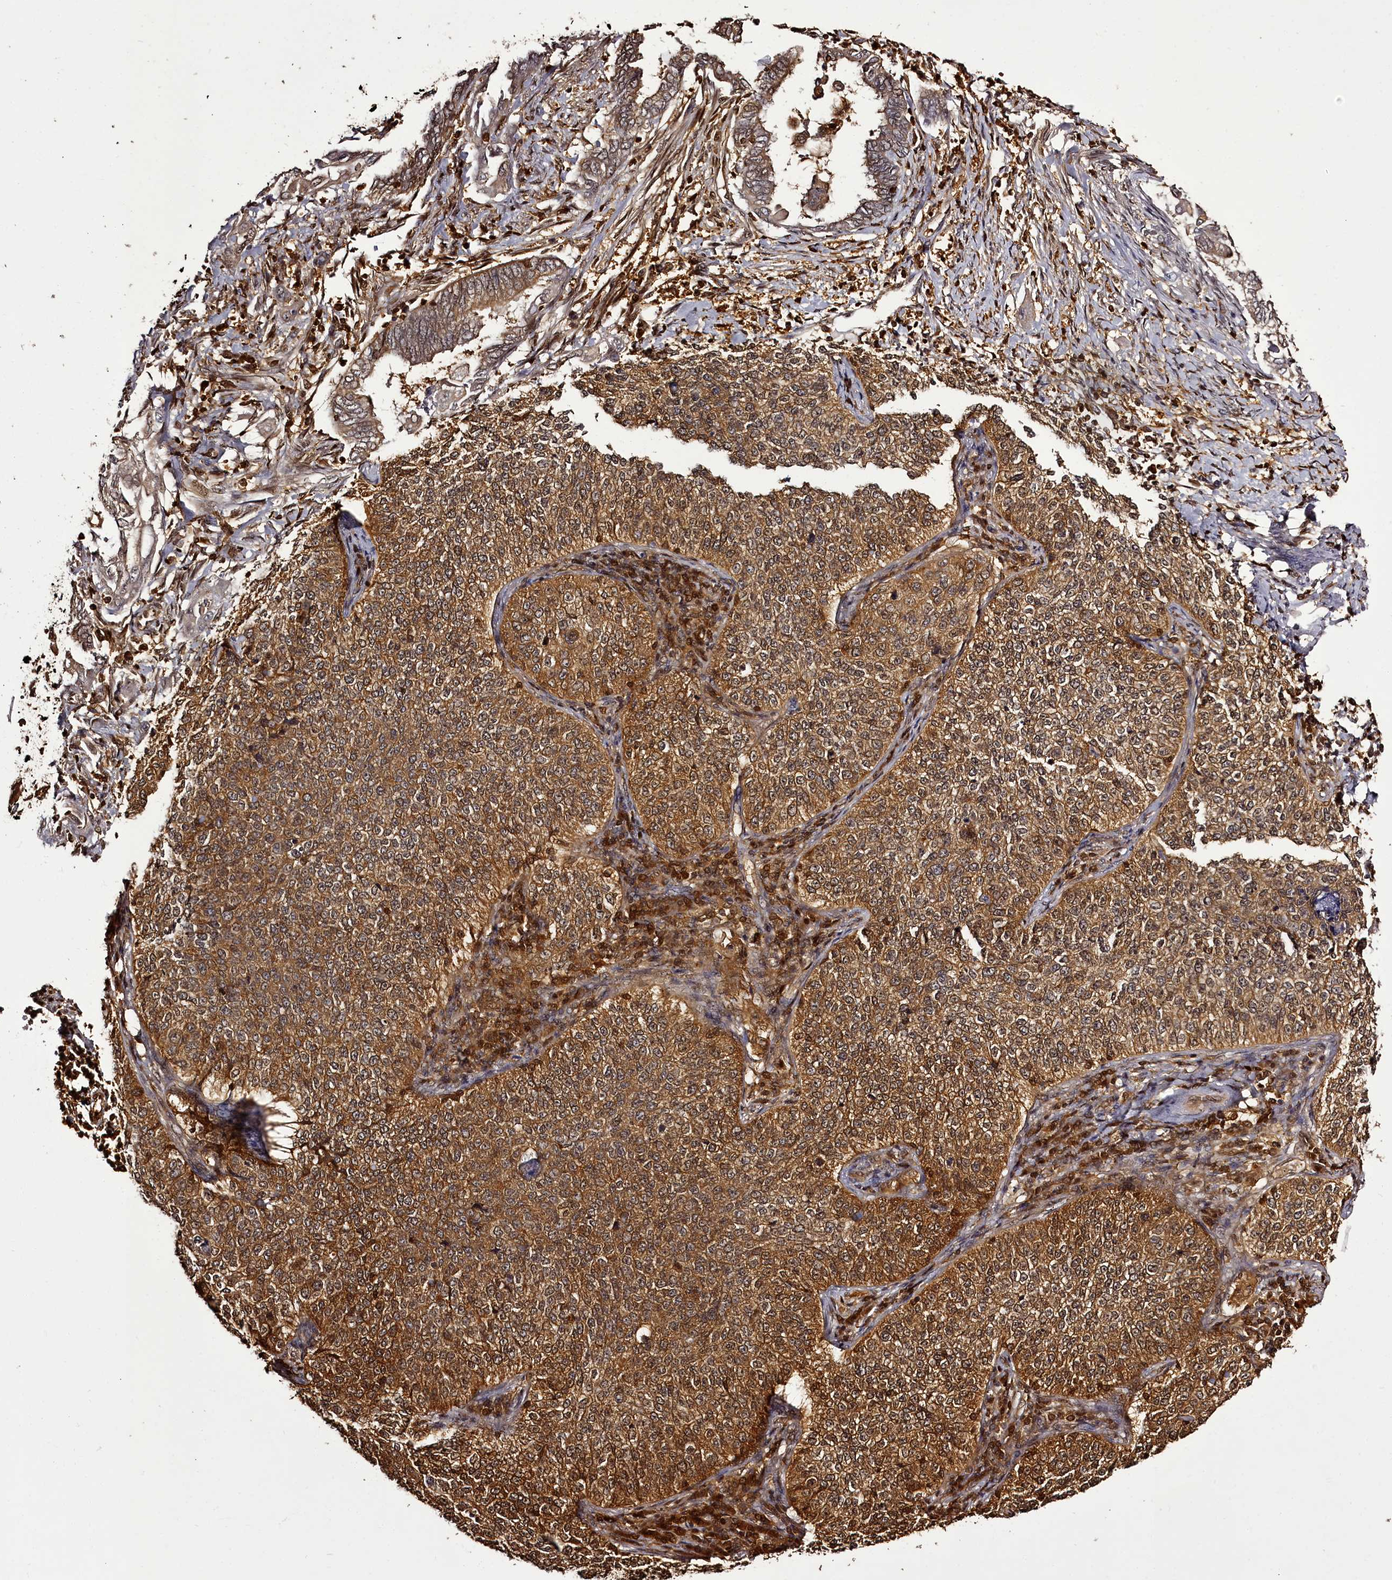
{"staining": {"intensity": "moderate", "quantity": ">75%", "location": "cytoplasmic/membranous,nuclear"}, "tissue": "cervical cancer", "cell_type": "Tumor cells", "image_type": "cancer", "snomed": [{"axis": "morphology", "description": "Squamous cell carcinoma, NOS"}, {"axis": "topography", "description": "Cervix"}], "caption": "Human cervical squamous cell carcinoma stained for a protein (brown) reveals moderate cytoplasmic/membranous and nuclear positive expression in approximately >75% of tumor cells.", "gene": "NPRL2", "patient": {"sex": "female", "age": 35}}